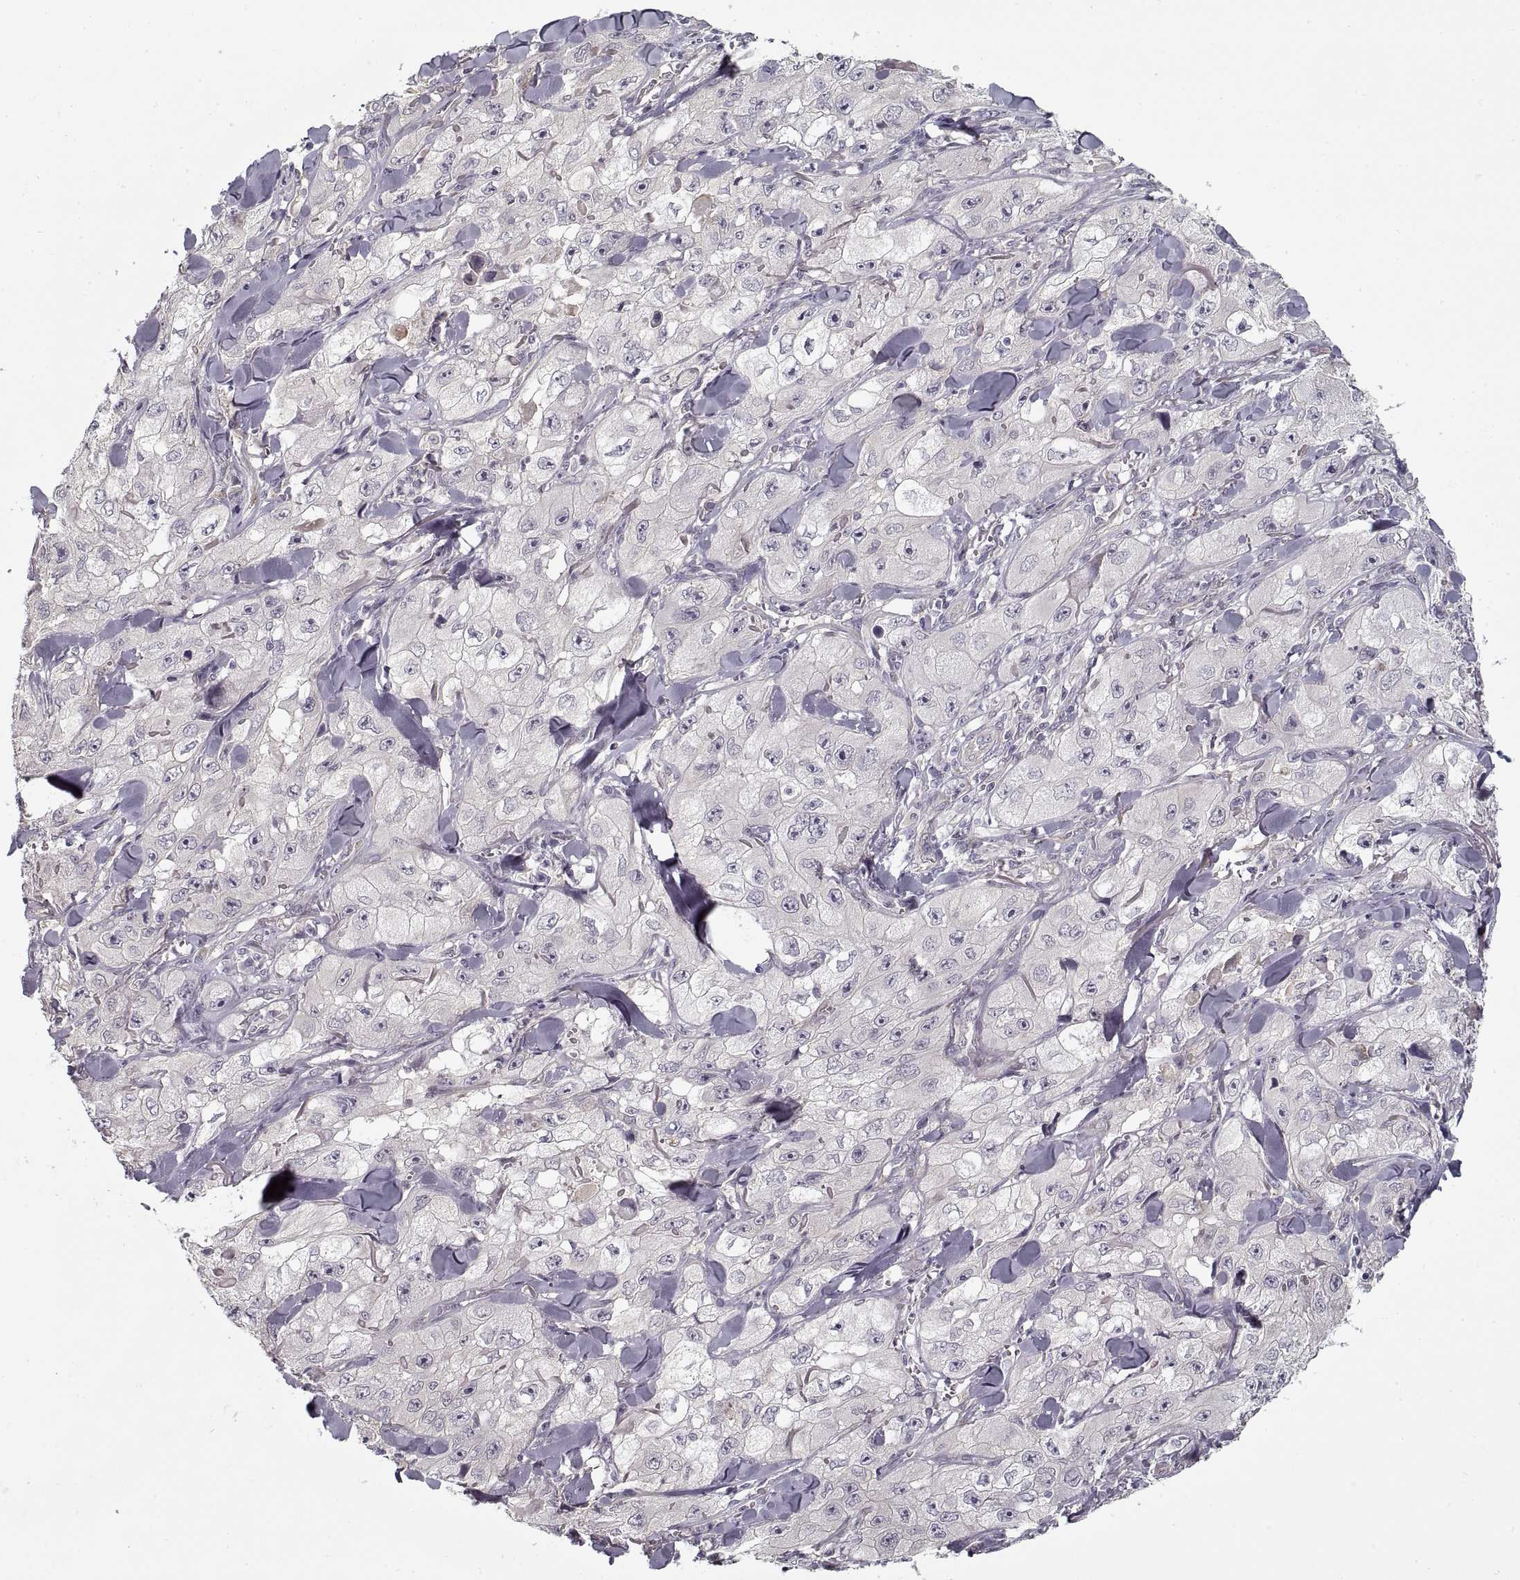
{"staining": {"intensity": "negative", "quantity": "none", "location": "none"}, "tissue": "skin cancer", "cell_type": "Tumor cells", "image_type": "cancer", "snomed": [{"axis": "morphology", "description": "Squamous cell carcinoma, NOS"}, {"axis": "topography", "description": "Skin"}, {"axis": "topography", "description": "Subcutis"}], "caption": "Immunohistochemical staining of squamous cell carcinoma (skin) displays no significant staining in tumor cells.", "gene": "LAMB2", "patient": {"sex": "male", "age": 73}}